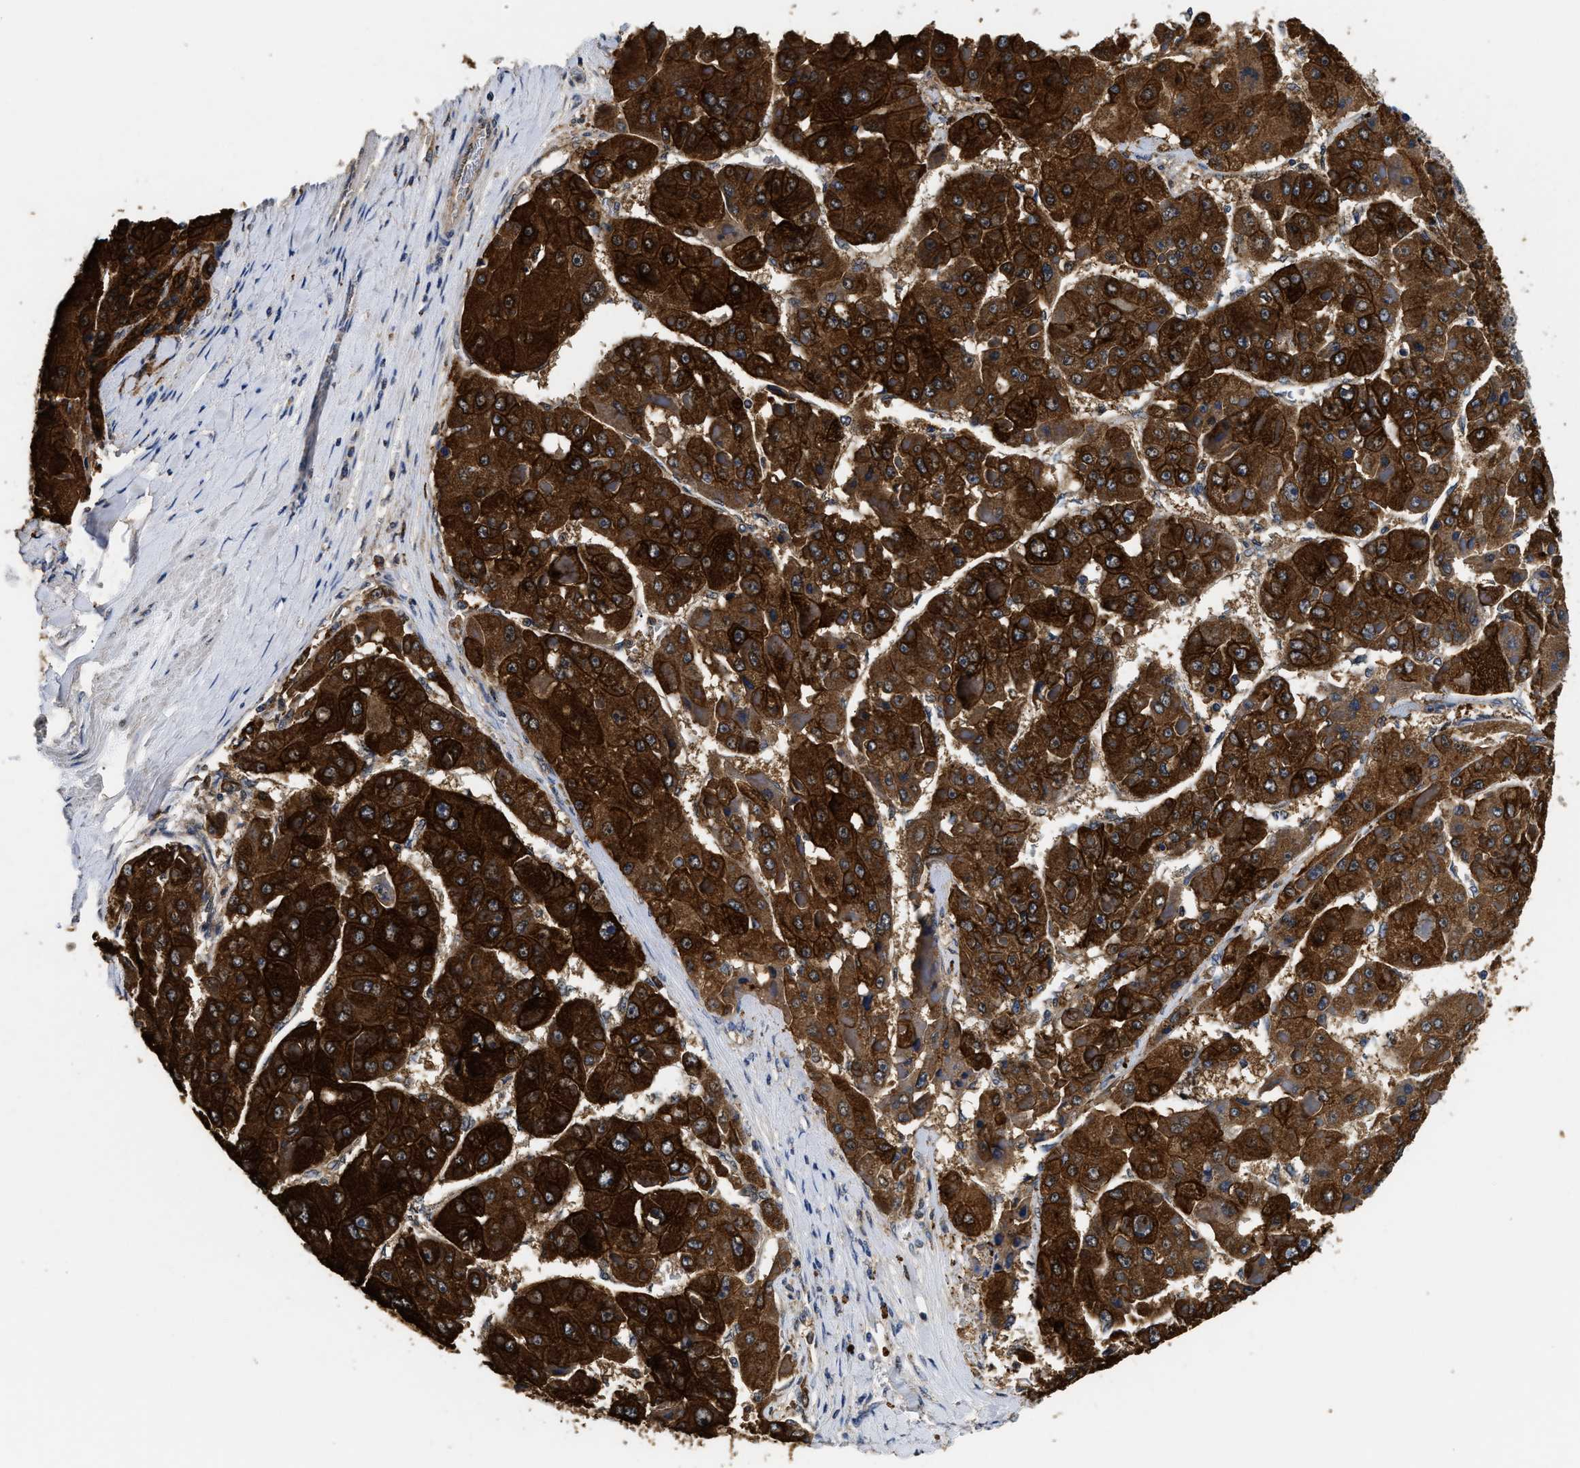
{"staining": {"intensity": "strong", "quantity": ">75%", "location": "cytoplasmic/membranous"}, "tissue": "liver cancer", "cell_type": "Tumor cells", "image_type": "cancer", "snomed": [{"axis": "morphology", "description": "Carcinoma, Hepatocellular, NOS"}, {"axis": "topography", "description": "Liver"}], "caption": "DAB immunohistochemical staining of hepatocellular carcinoma (liver) demonstrates strong cytoplasmic/membranous protein expression in about >75% of tumor cells. (Brightfield microscopy of DAB IHC at high magnification).", "gene": "CTNNA1", "patient": {"sex": "female", "age": 73}}